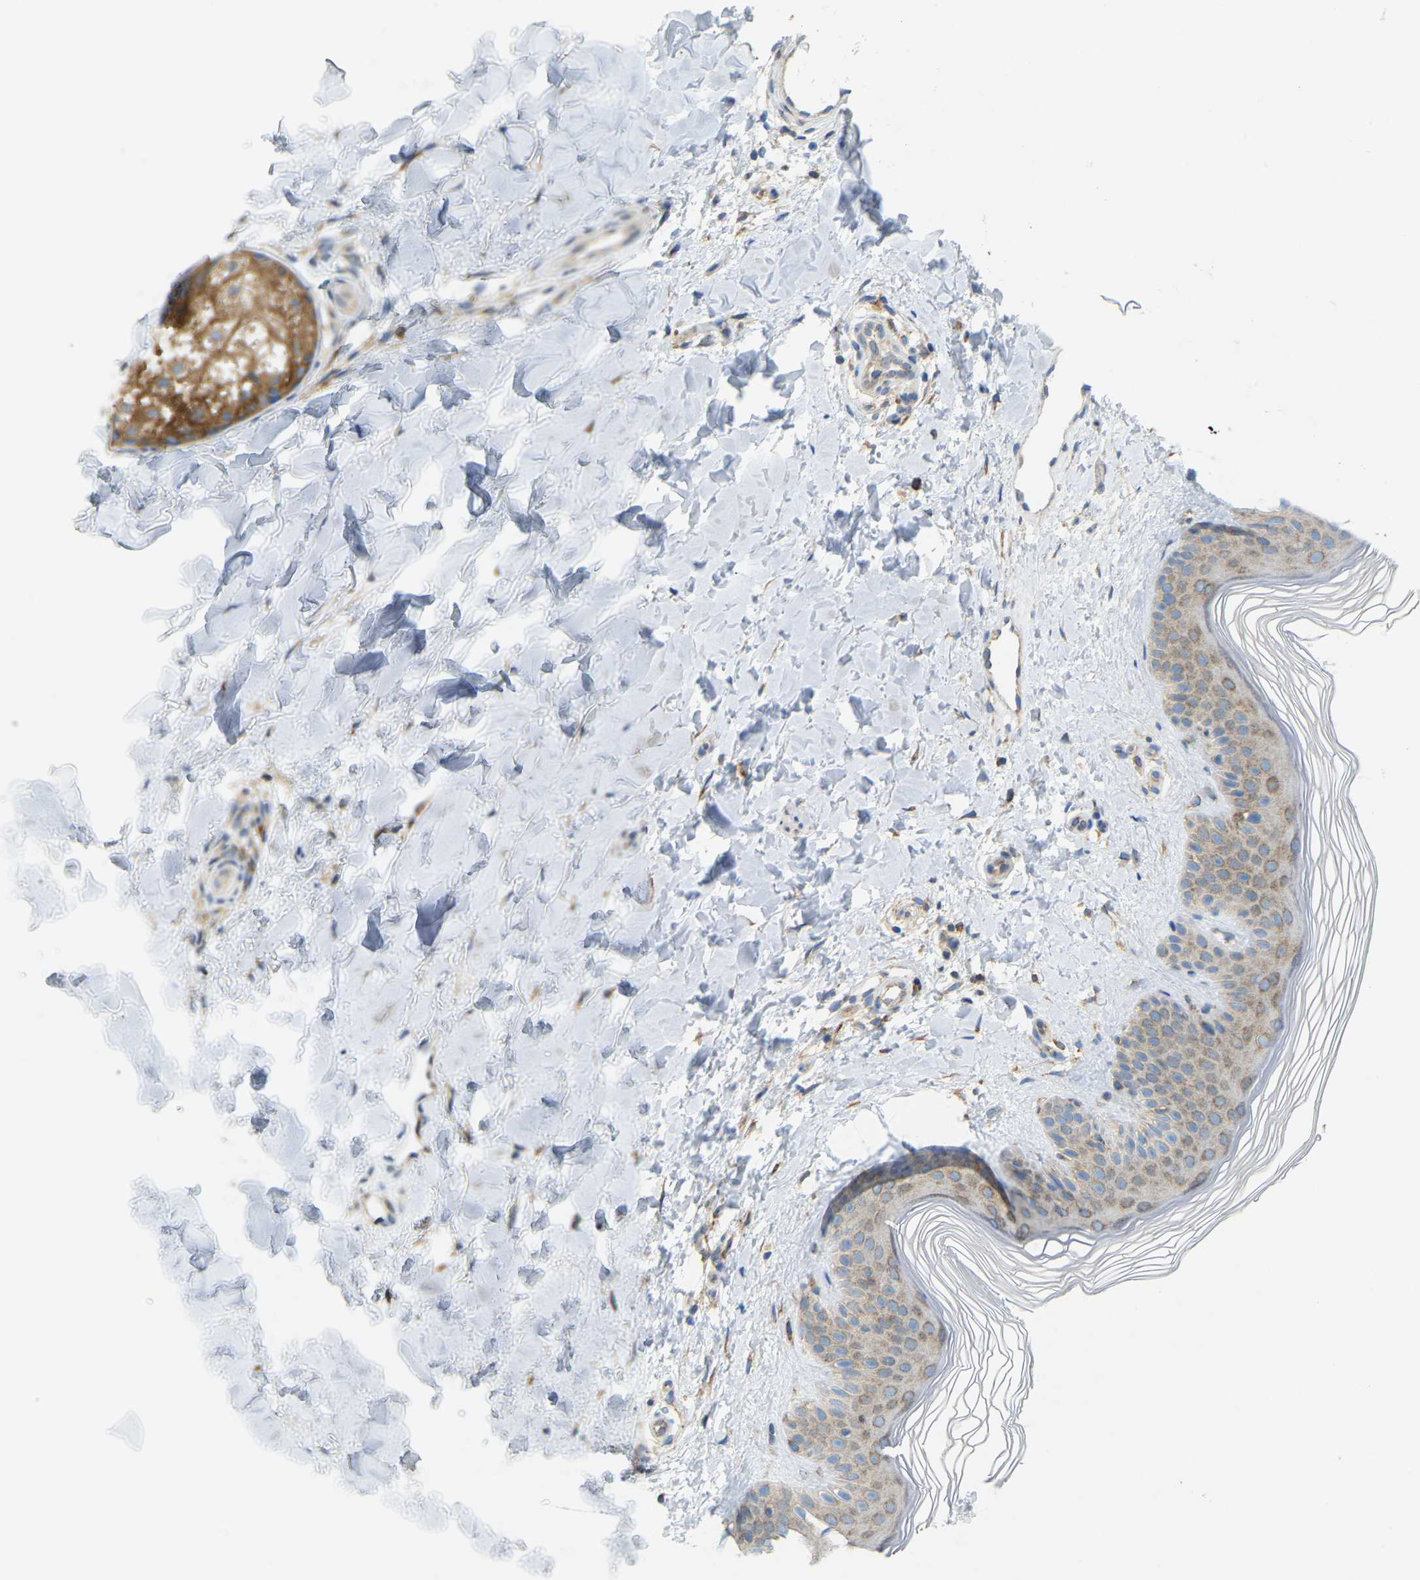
{"staining": {"intensity": "moderate", "quantity": "25%-75%", "location": "cytoplasmic/membranous"}, "tissue": "skin", "cell_type": "Fibroblasts", "image_type": "normal", "snomed": [{"axis": "morphology", "description": "Normal tissue, NOS"}, {"axis": "morphology", "description": "Malignant melanoma, Metastatic site"}, {"axis": "topography", "description": "Skin"}], "caption": "IHC of normal skin demonstrates medium levels of moderate cytoplasmic/membranous staining in about 25%-75% of fibroblasts.", "gene": "SND1", "patient": {"sex": "male", "age": 41}}